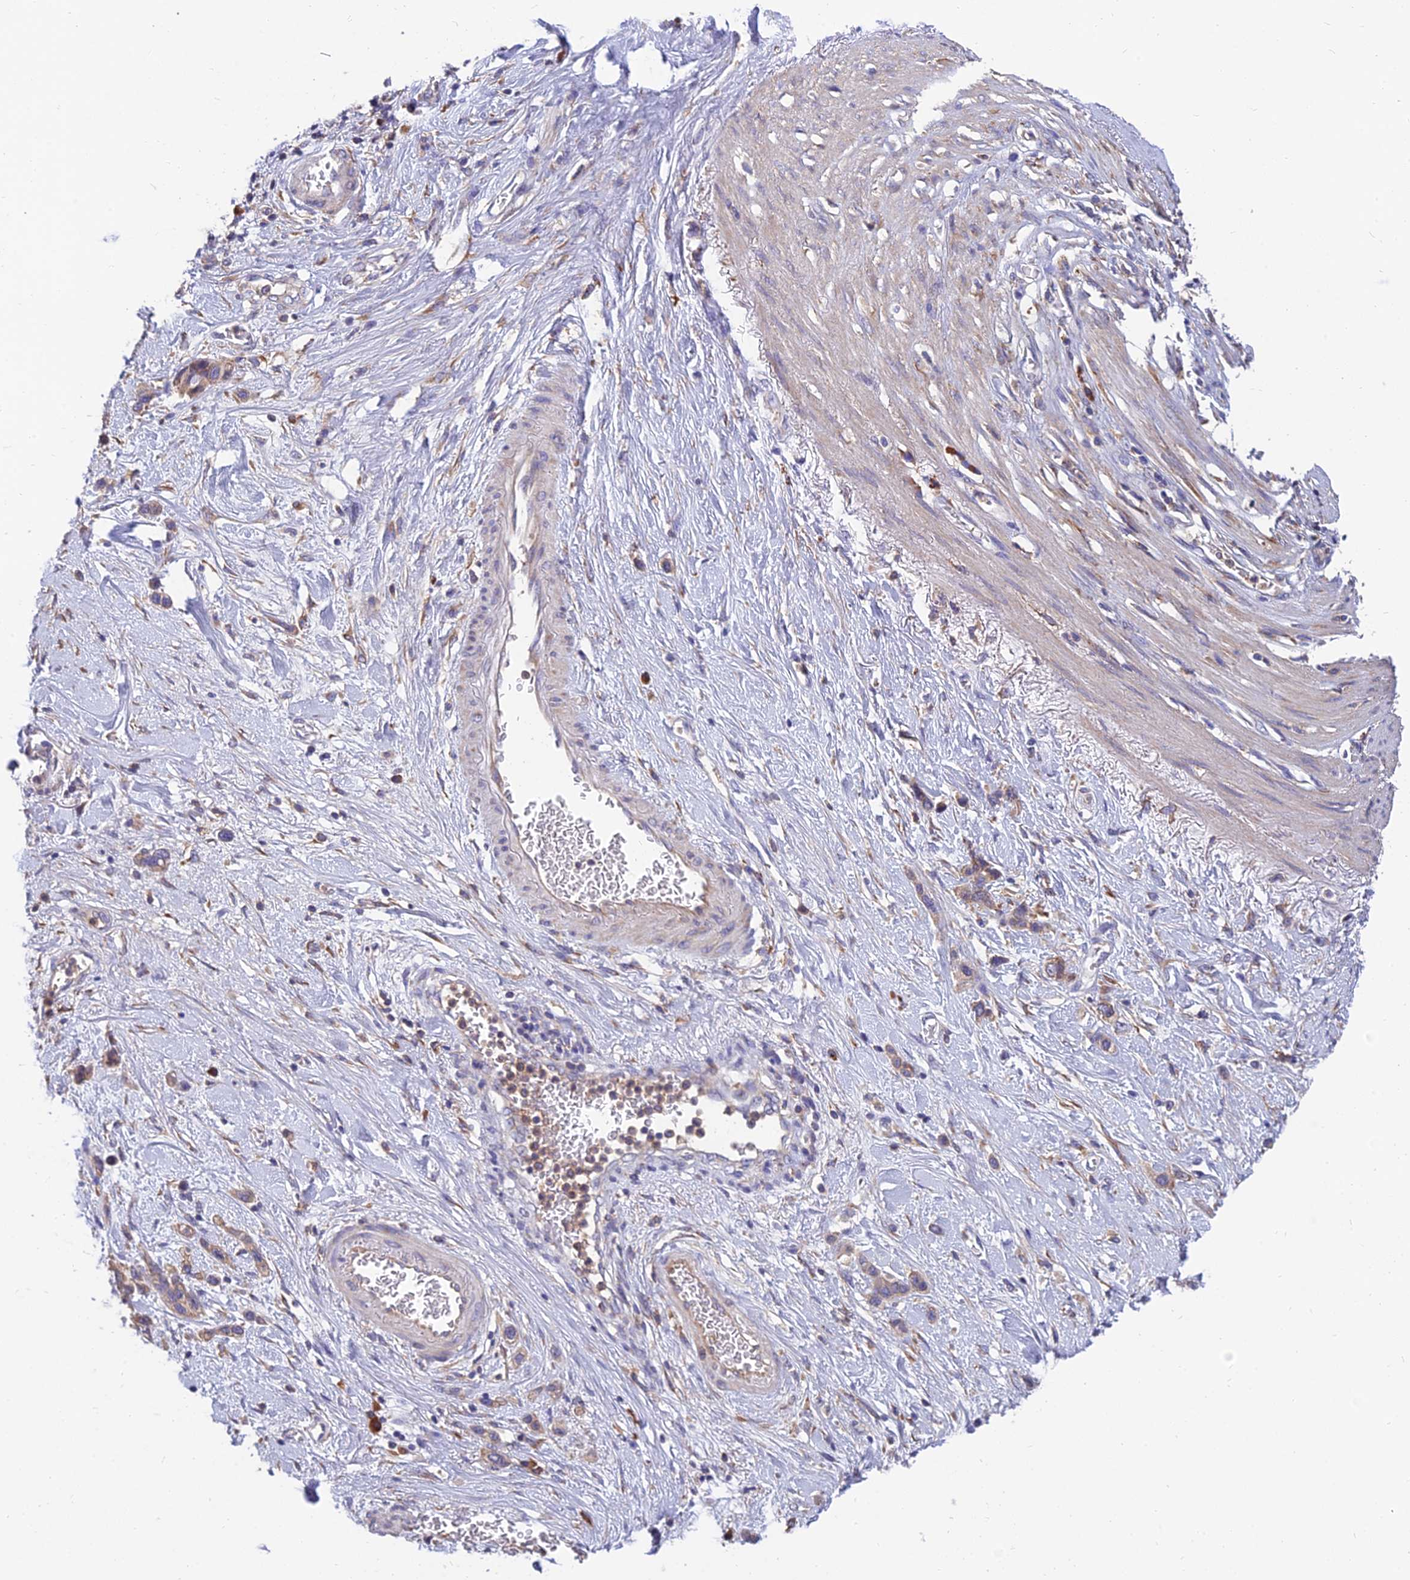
{"staining": {"intensity": "weak", "quantity": "25%-75%", "location": "cytoplasmic/membranous"}, "tissue": "stomach cancer", "cell_type": "Tumor cells", "image_type": "cancer", "snomed": [{"axis": "morphology", "description": "Adenocarcinoma, NOS"}, {"axis": "morphology", "description": "Adenocarcinoma, High grade"}, {"axis": "topography", "description": "Stomach, upper"}, {"axis": "topography", "description": "Stomach, lower"}], "caption": "Tumor cells display low levels of weak cytoplasmic/membranous expression in about 25%-75% of cells in human stomach high-grade adenocarcinoma.", "gene": "UMAD1", "patient": {"sex": "female", "age": 65}}